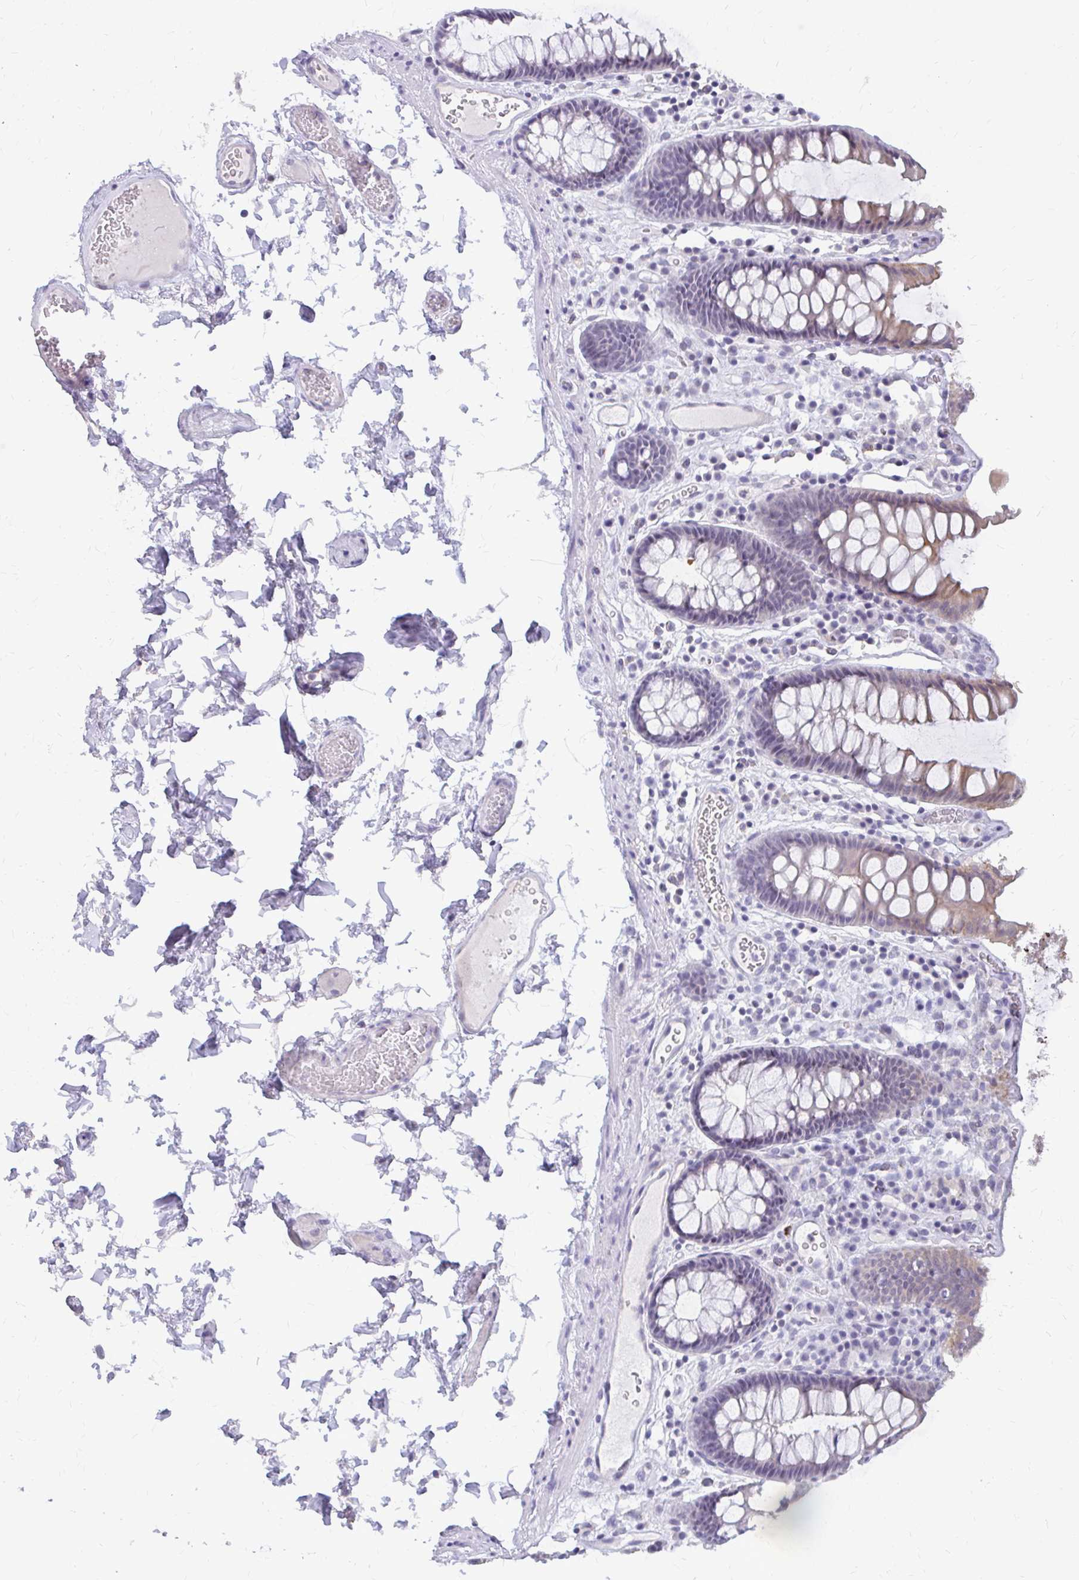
{"staining": {"intensity": "negative", "quantity": "none", "location": "none"}, "tissue": "colon", "cell_type": "Endothelial cells", "image_type": "normal", "snomed": [{"axis": "morphology", "description": "Normal tissue, NOS"}, {"axis": "topography", "description": "Colon"}, {"axis": "topography", "description": "Peripheral nerve tissue"}], "caption": "An image of colon stained for a protein shows no brown staining in endothelial cells.", "gene": "RGS16", "patient": {"sex": "male", "age": 84}}